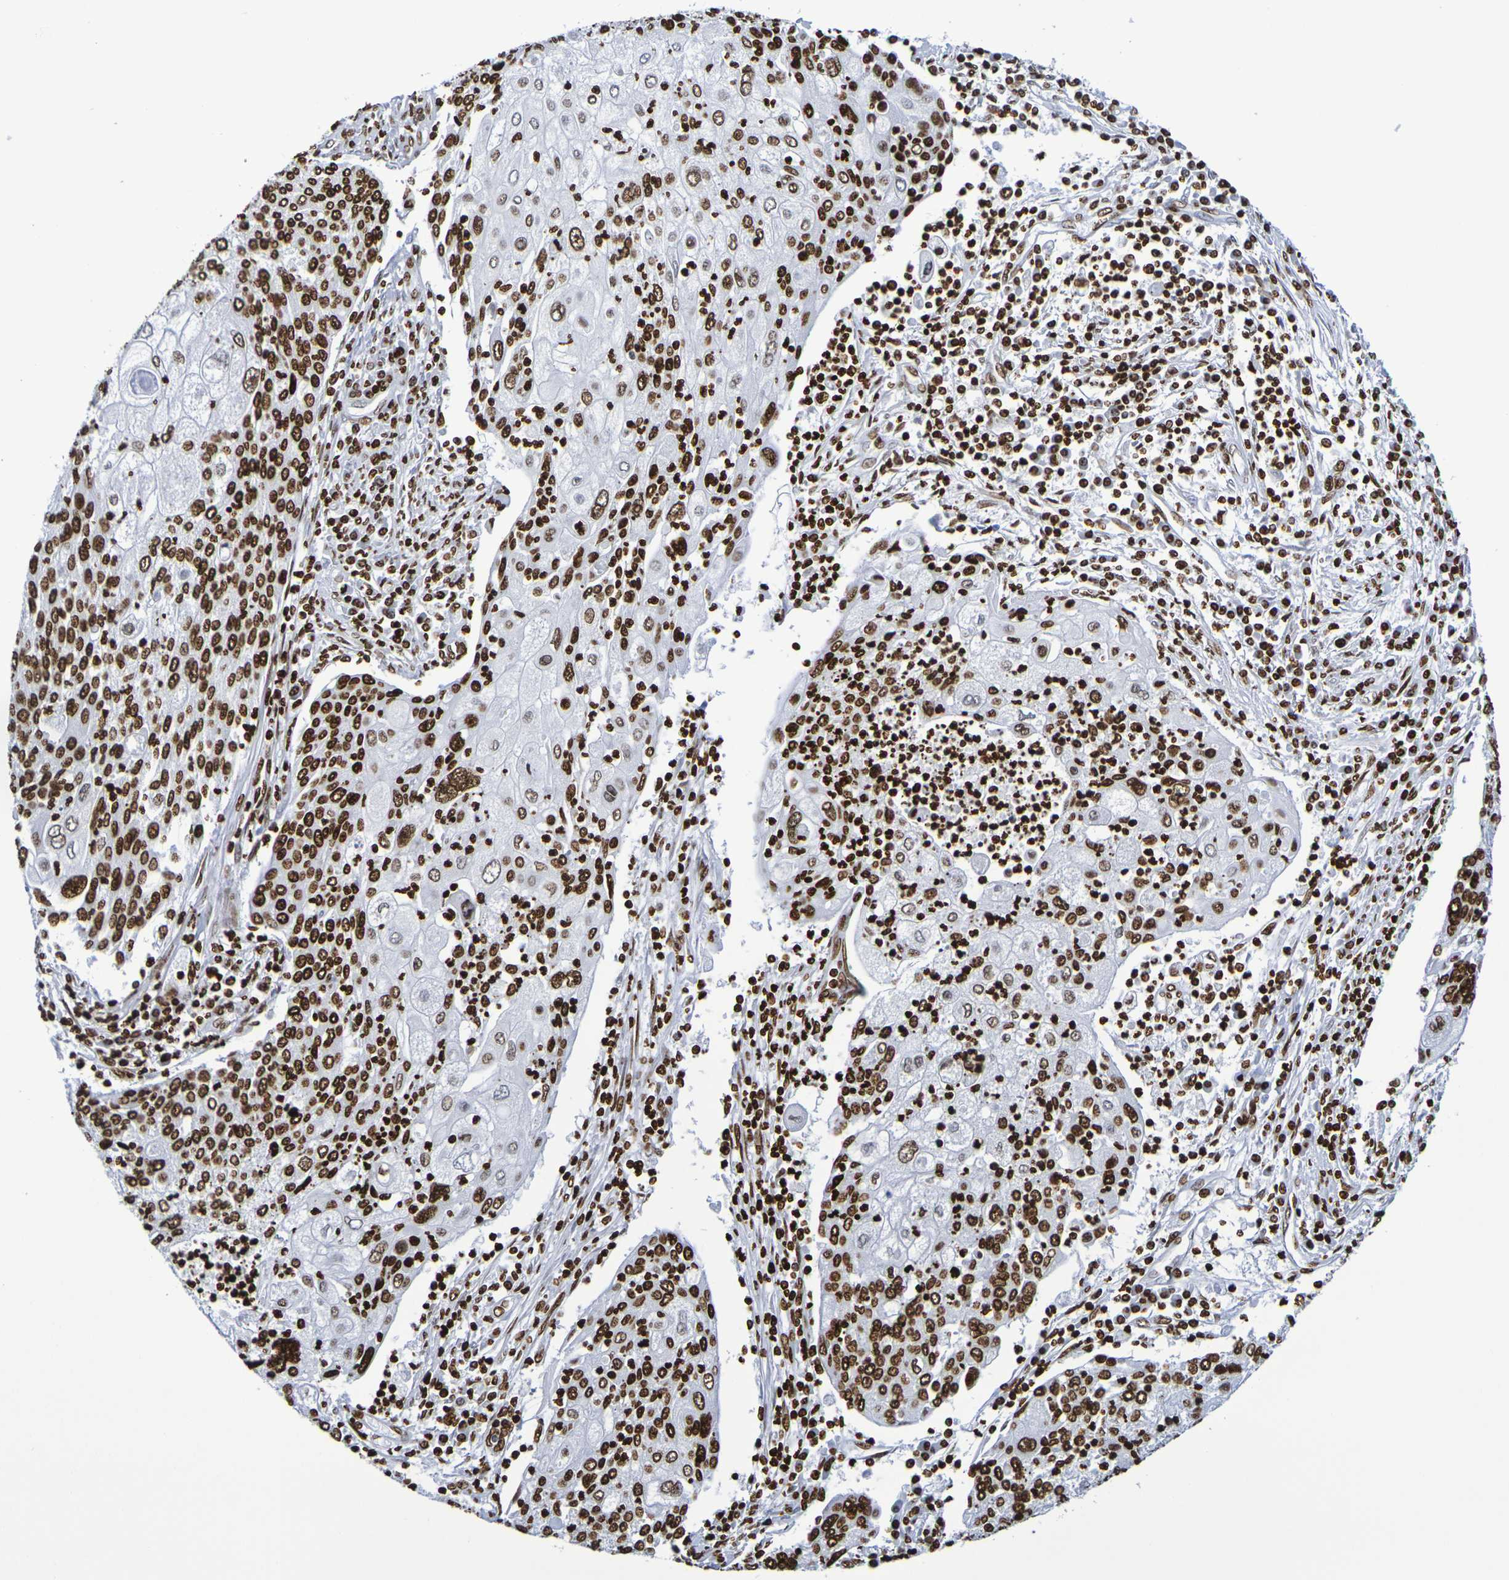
{"staining": {"intensity": "strong", "quantity": ">75%", "location": "nuclear"}, "tissue": "cervical cancer", "cell_type": "Tumor cells", "image_type": "cancer", "snomed": [{"axis": "morphology", "description": "Squamous cell carcinoma, NOS"}, {"axis": "topography", "description": "Cervix"}], "caption": "A brown stain labels strong nuclear positivity of a protein in human cervical cancer (squamous cell carcinoma) tumor cells.", "gene": "H1-5", "patient": {"sex": "female", "age": 40}}